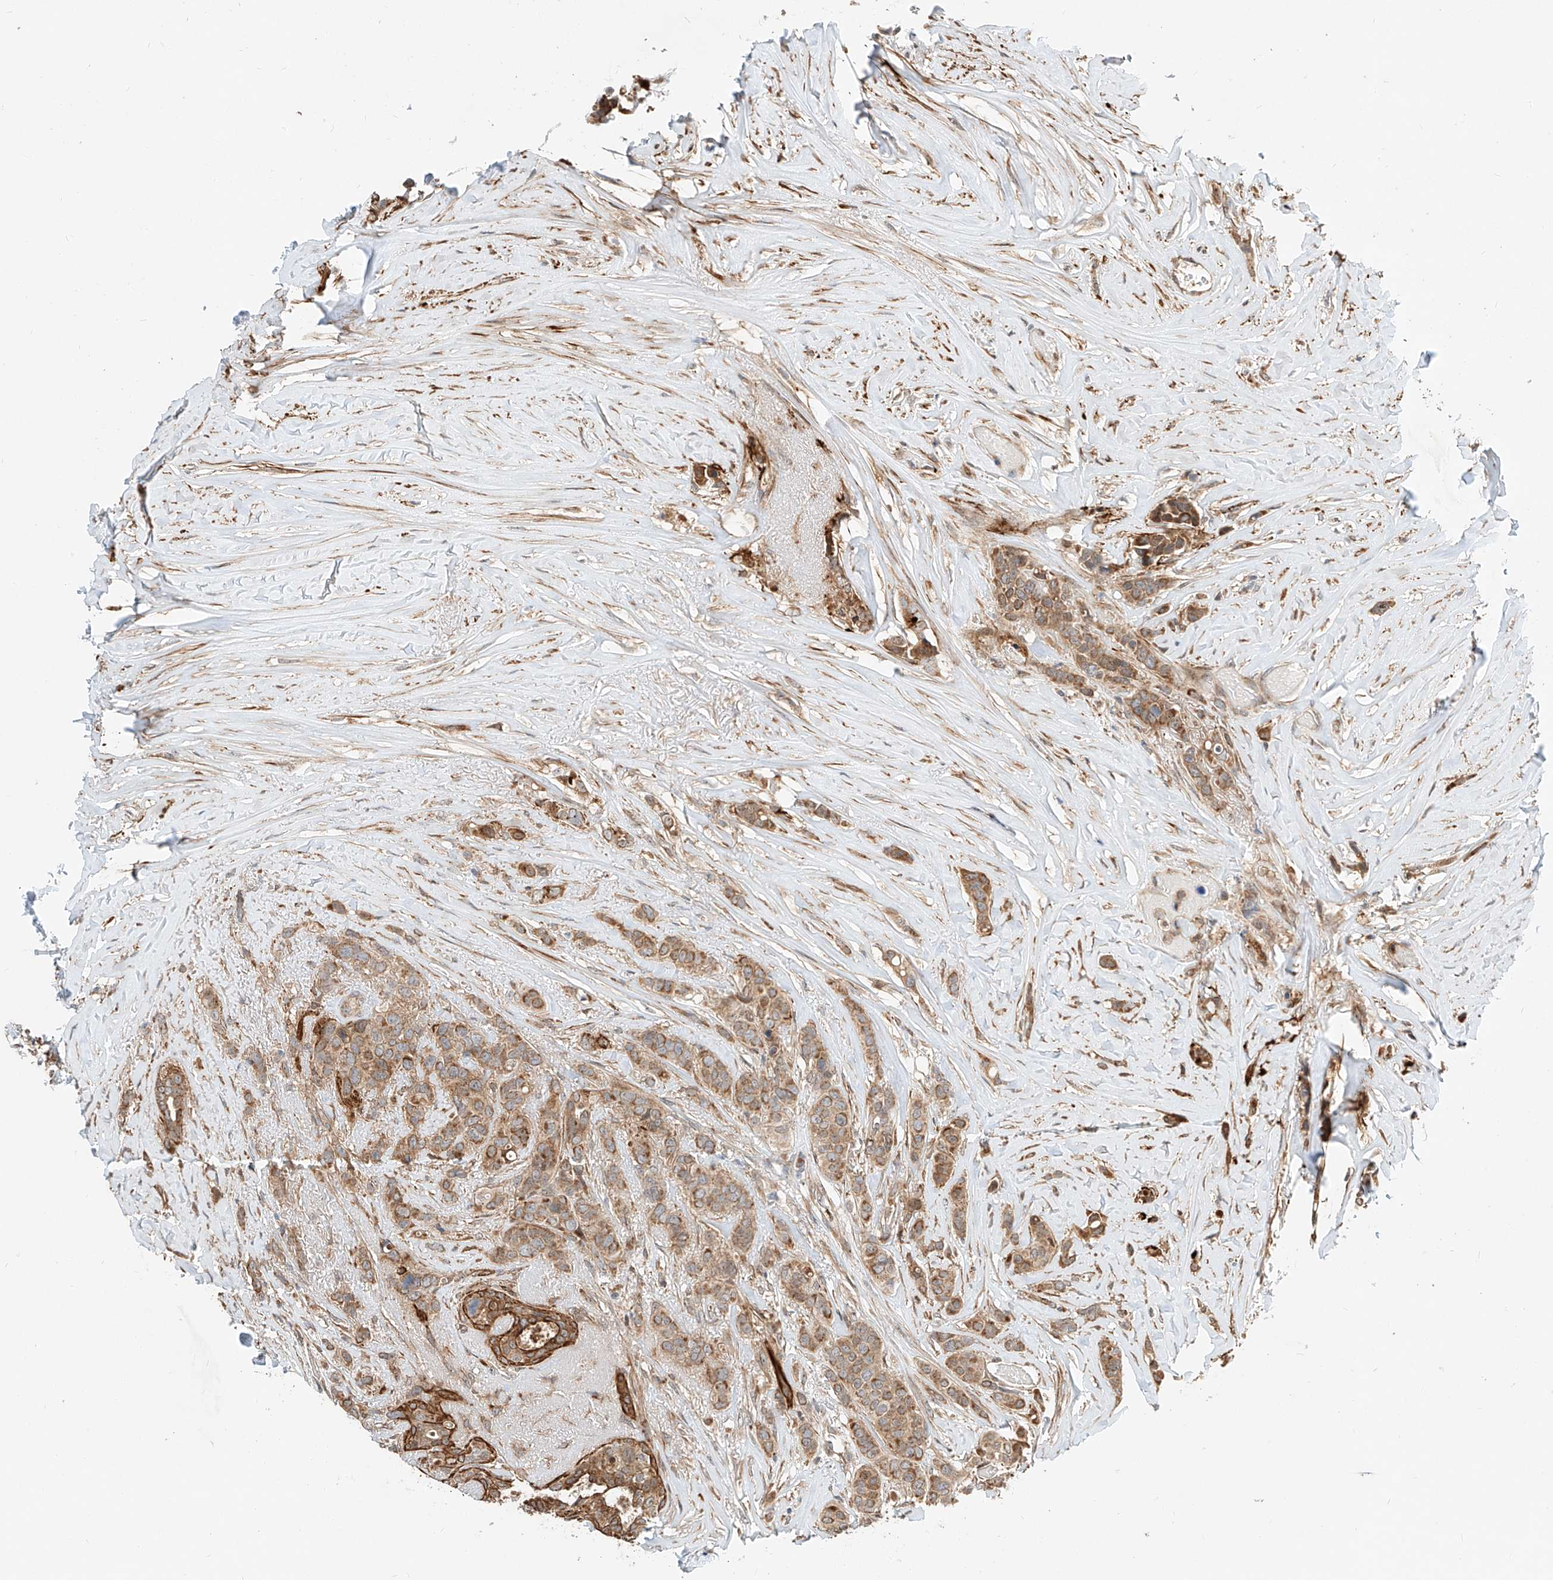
{"staining": {"intensity": "moderate", "quantity": ">75%", "location": "cytoplasmic/membranous"}, "tissue": "breast cancer", "cell_type": "Tumor cells", "image_type": "cancer", "snomed": [{"axis": "morphology", "description": "Lobular carcinoma"}, {"axis": "topography", "description": "Breast"}], "caption": "Breast lobular carcinoma stained with a brown dye displays moderate cytoplasmic/membranous positive positivity in about >75% of tumor cells.", "gene": "CPAMD8", "patient": {"sex": "female", "age": 51}}